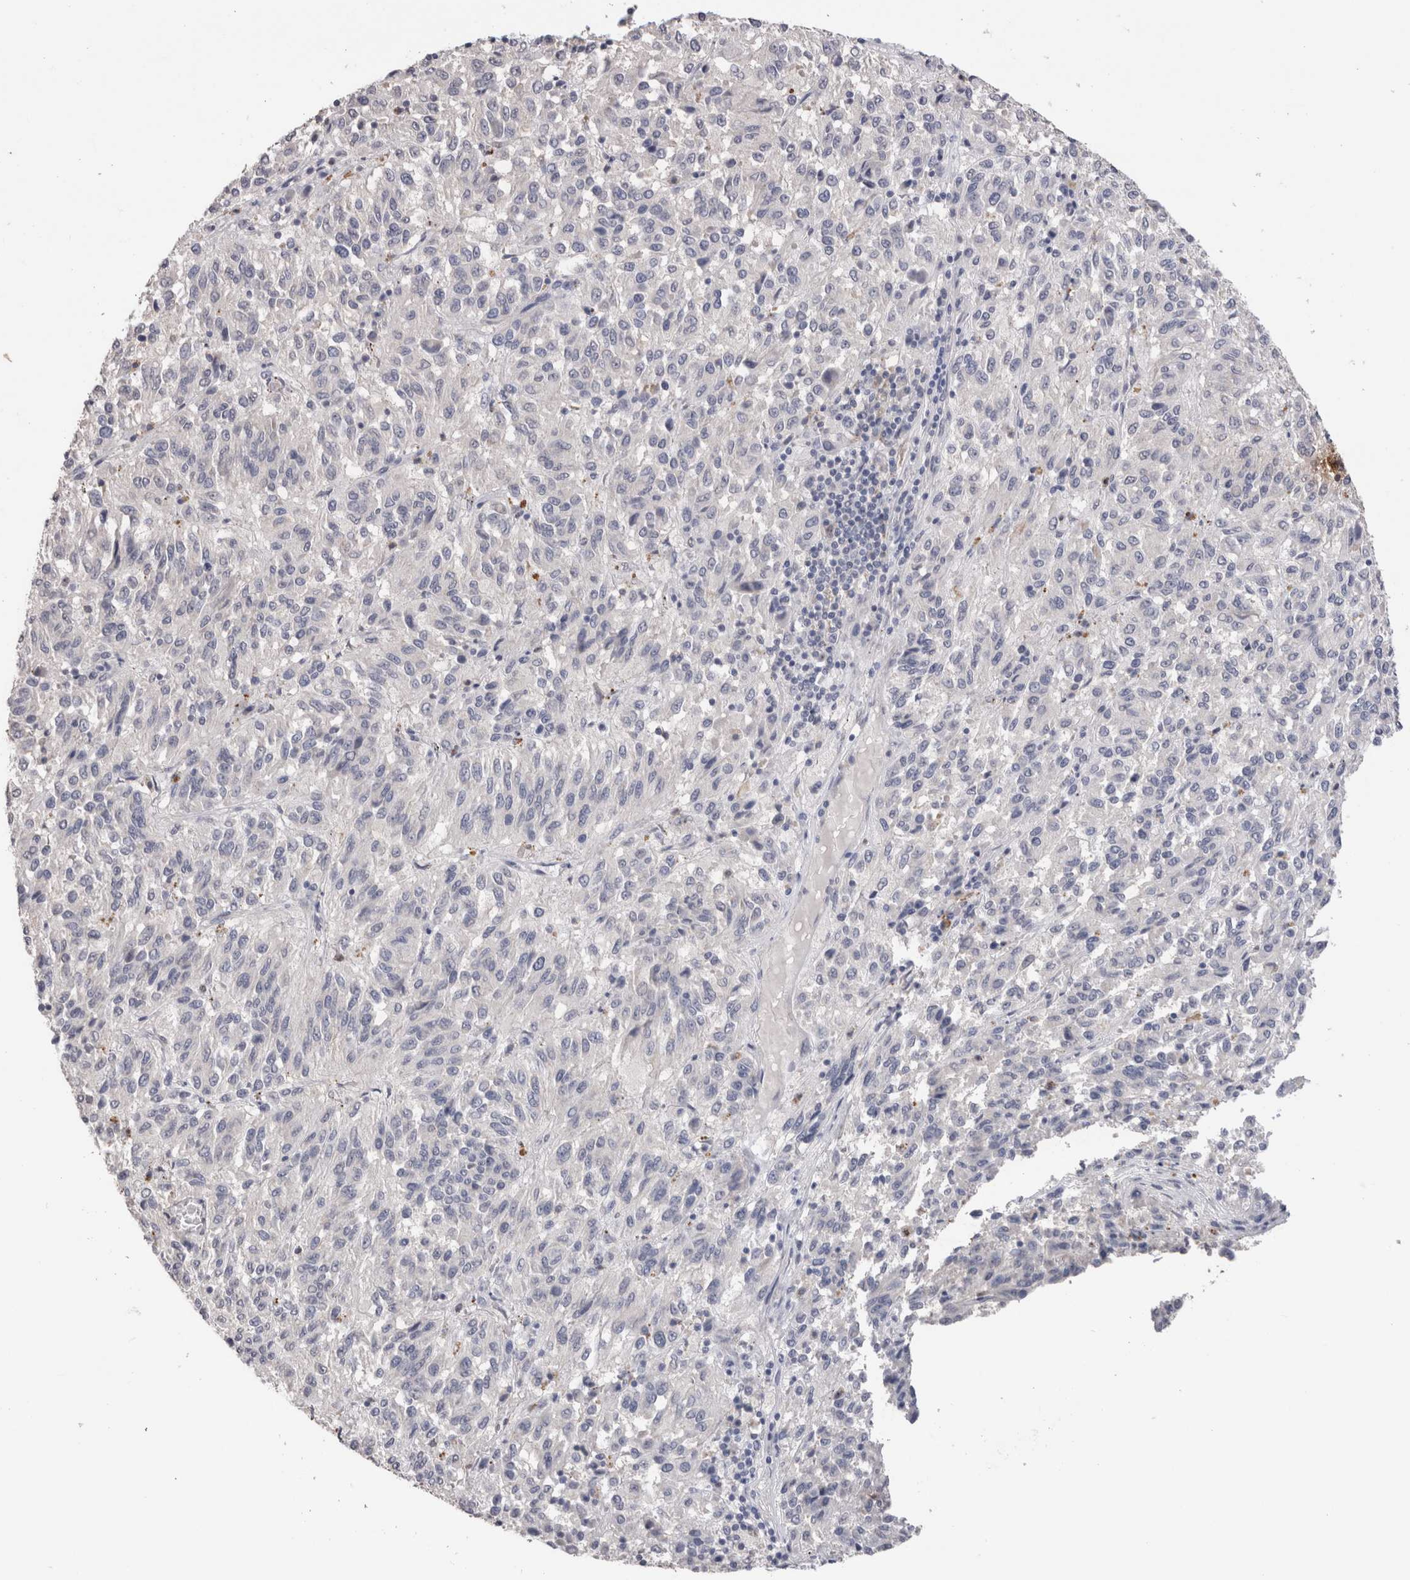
{"staining": {"intensity": "negative", "quantity": "none", "location": "none"}, "tissue": "melanoma", "cell_type": "Tumor cells", "image_type": "cancer", "snomed": [{"axis": "morphology", "description": "Malignant melanoma, Metastatic site"}, {"axis": "topography", "description": "Lung"}], "caption": "Immunohistochemistry image of neoplastic tissue: human melanoma stained with DAB (3,3'-diaminobenzidine) demonstrates no significant protein staining in tumor cells.", "gene": "CDH6", "patient": {"sex": "male", "age": 64}}